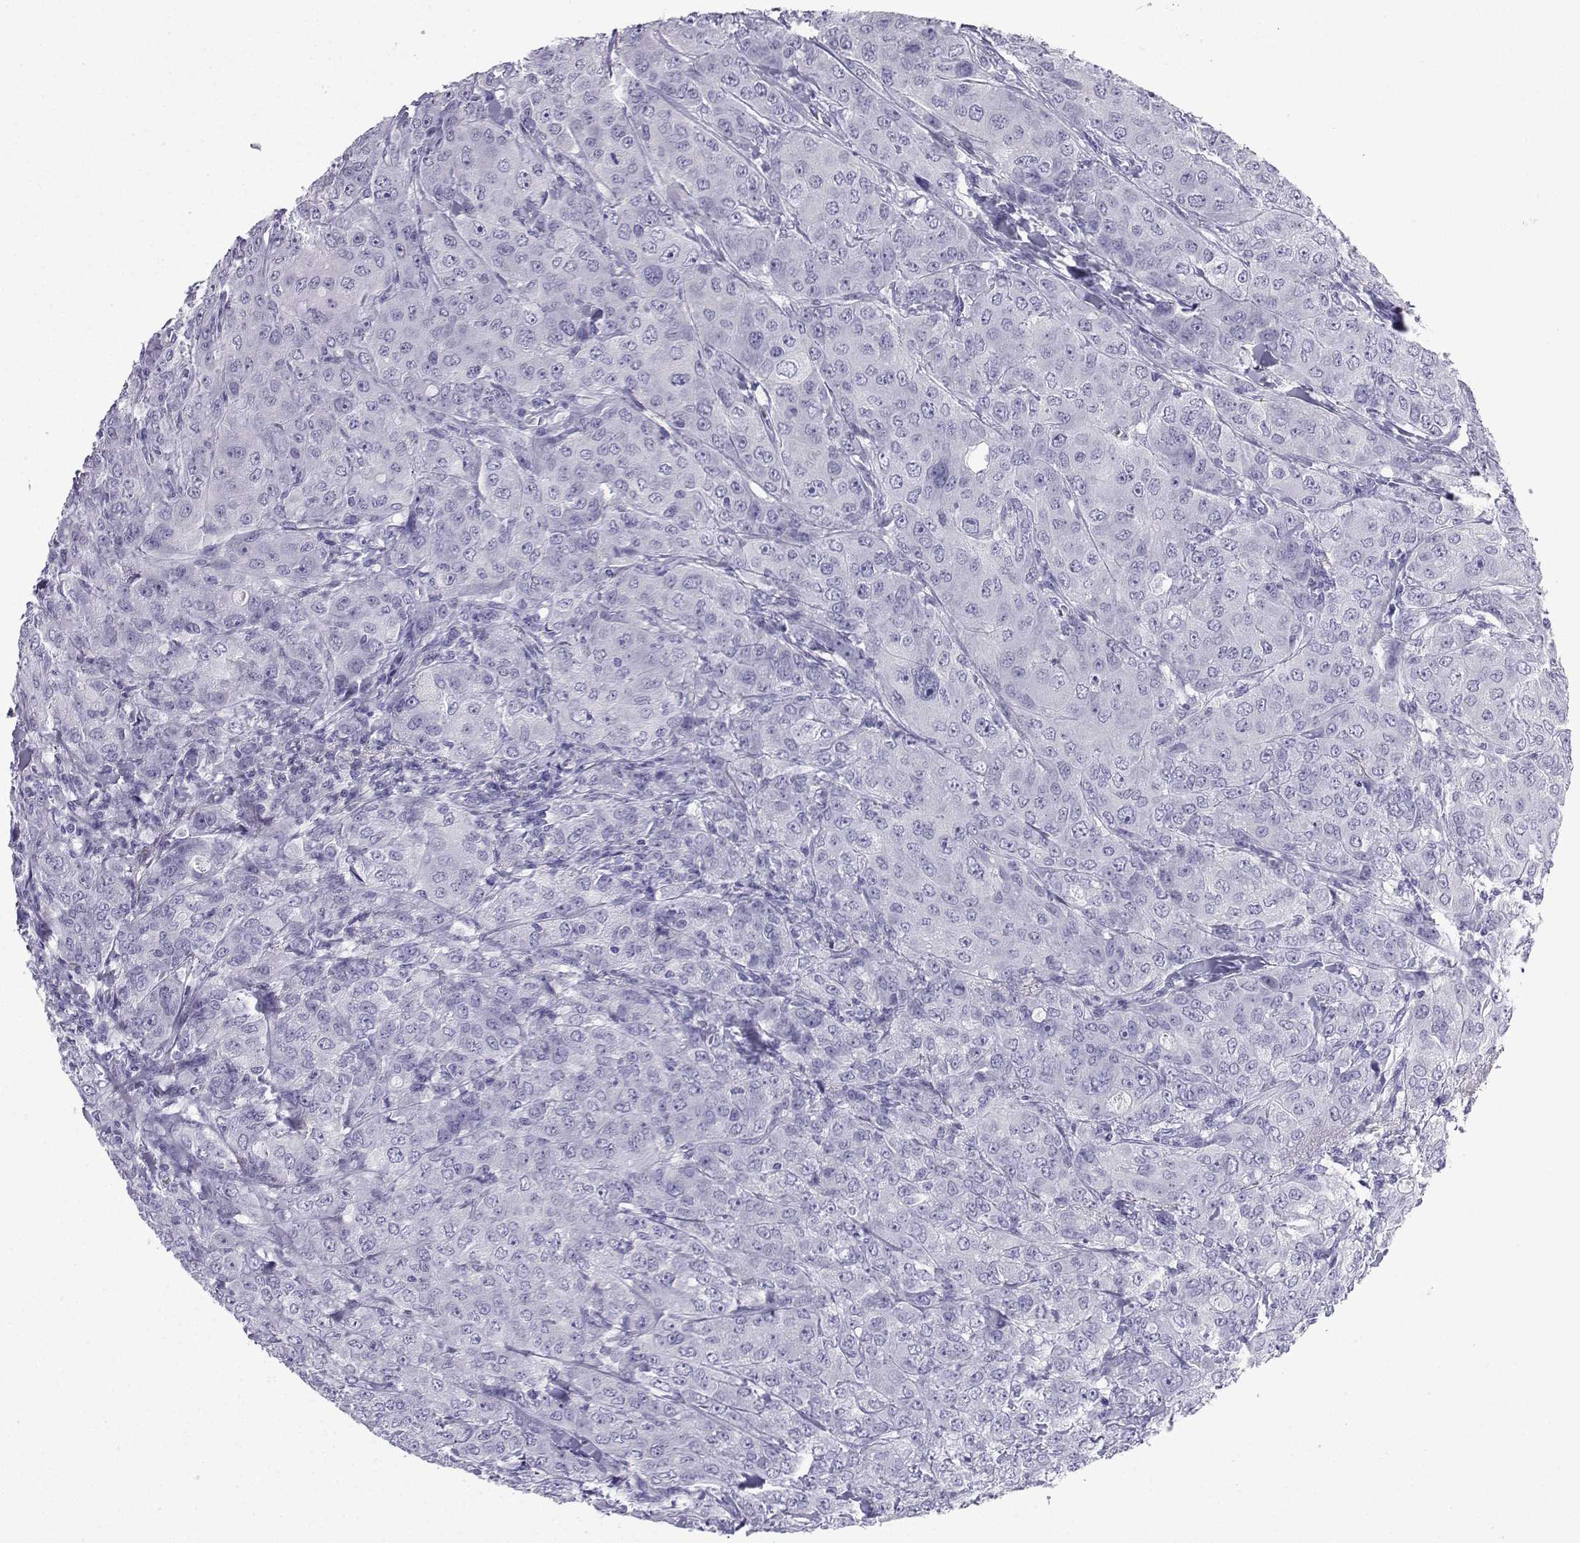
{"staining": {"intensity": "negative", "quantity": "none", "location": "none"}, "tissue": "breast cancer", "cell_type": "Tumor cells", "image_type": "cancer", "snomed": [{"axis": "morphology", "description": "Duct carcinoma"}, {"axis": "topography", "description": "Breast"}], "caption": "The immunohistochemistry histopathology image has no significant positivity in tumor cells of breast cancer tissue.", "gene": "KCNF1", "patient": {"sex": "female", "age": 43}}